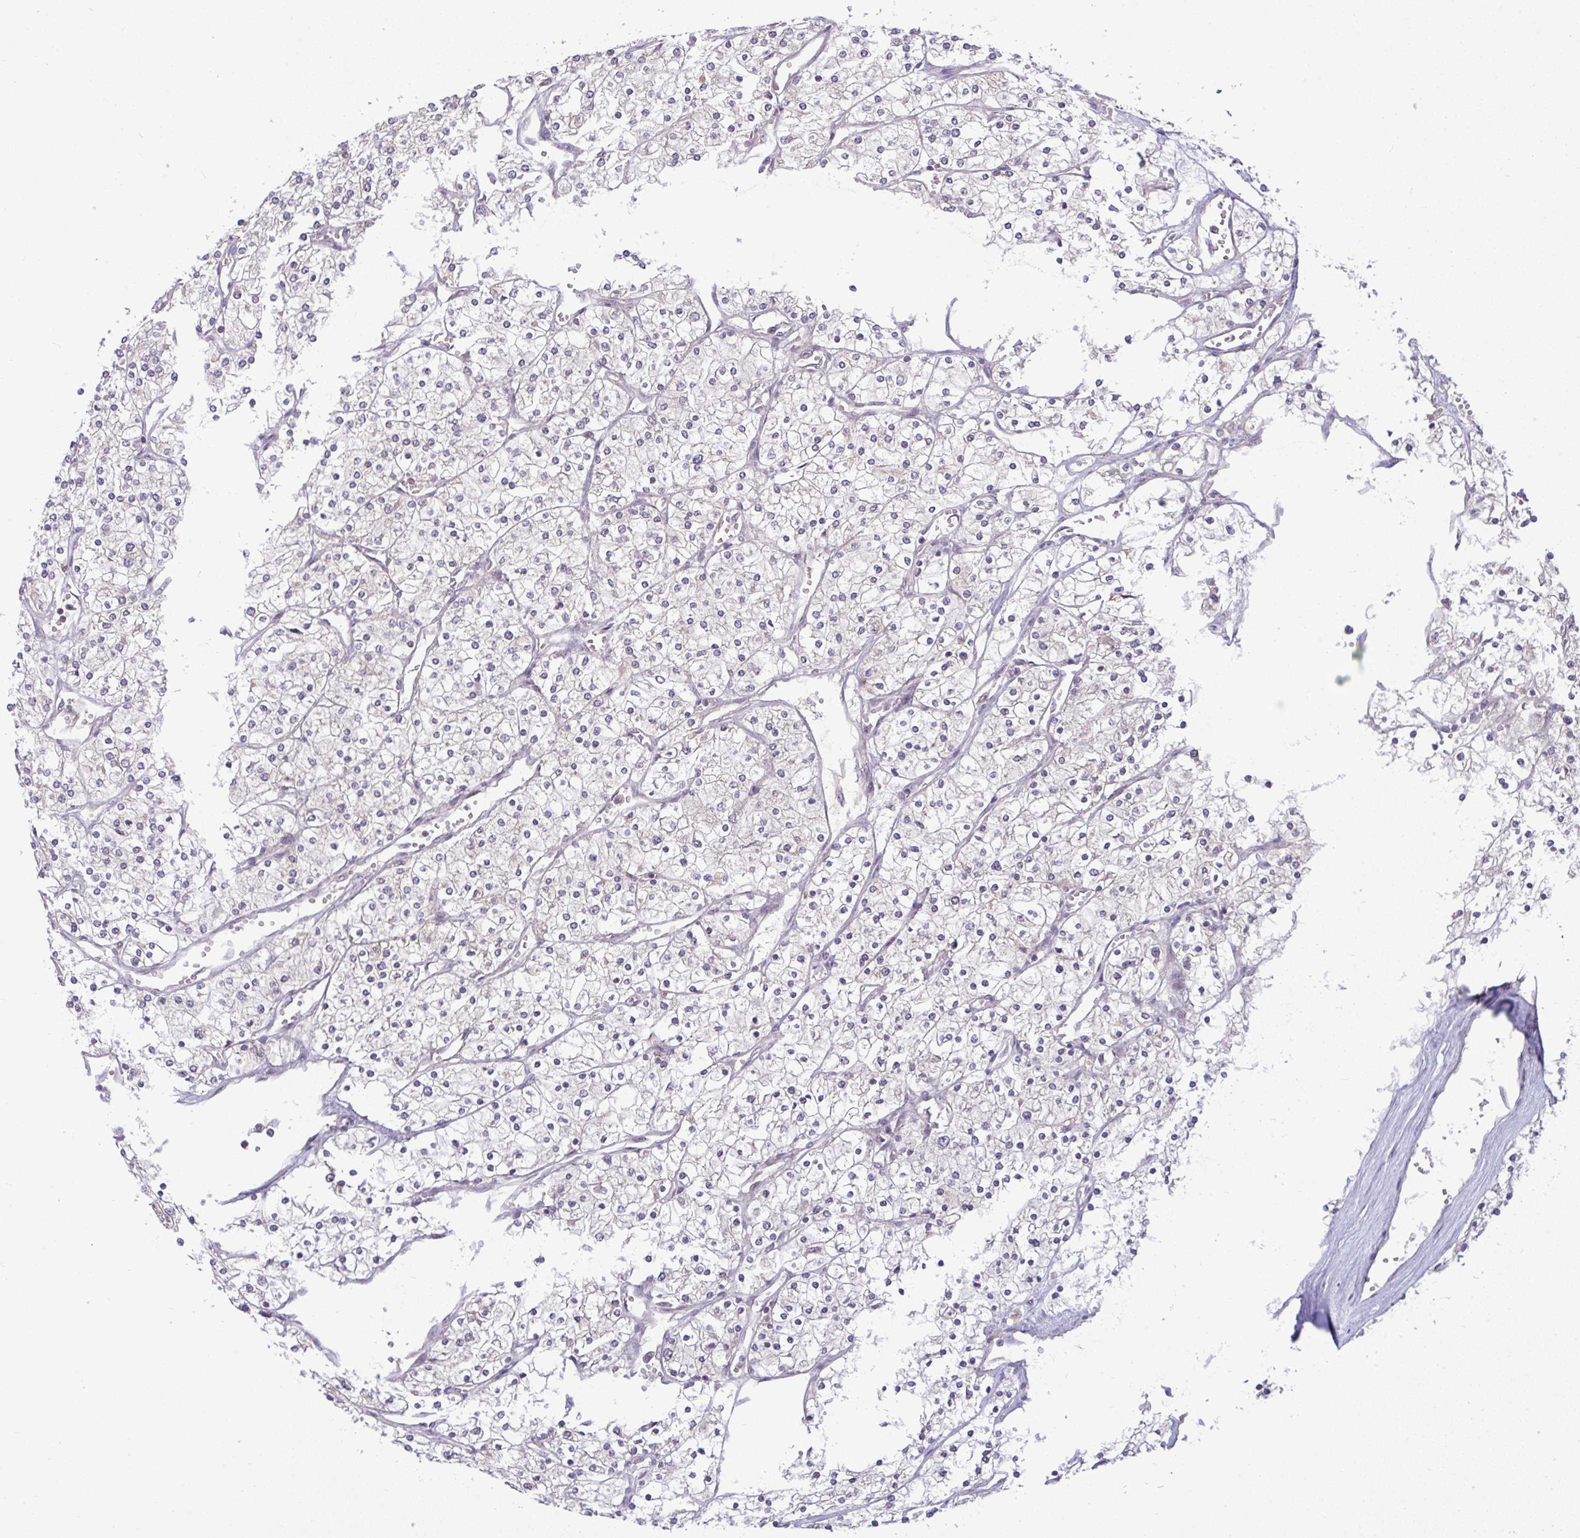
{"staining": {"intensity": "negative", "quantity": "none", "location": "none"}, "tissue": "renal cancer", "cell_type": "Tumor cells", "image_type": "cancer", "snomed": [{"axis": "morphology", "description": "Adenocarcinoma, NOS"}, {"axis": "topography", "description": "Kidney"}], "caption": "Tumor cells are negative for brown protein staining in adenocarcinoma (renal). (DAB IHC, high magnification).", "gene": "KLF2", "patient": {"sex": "male", "age": 80}}